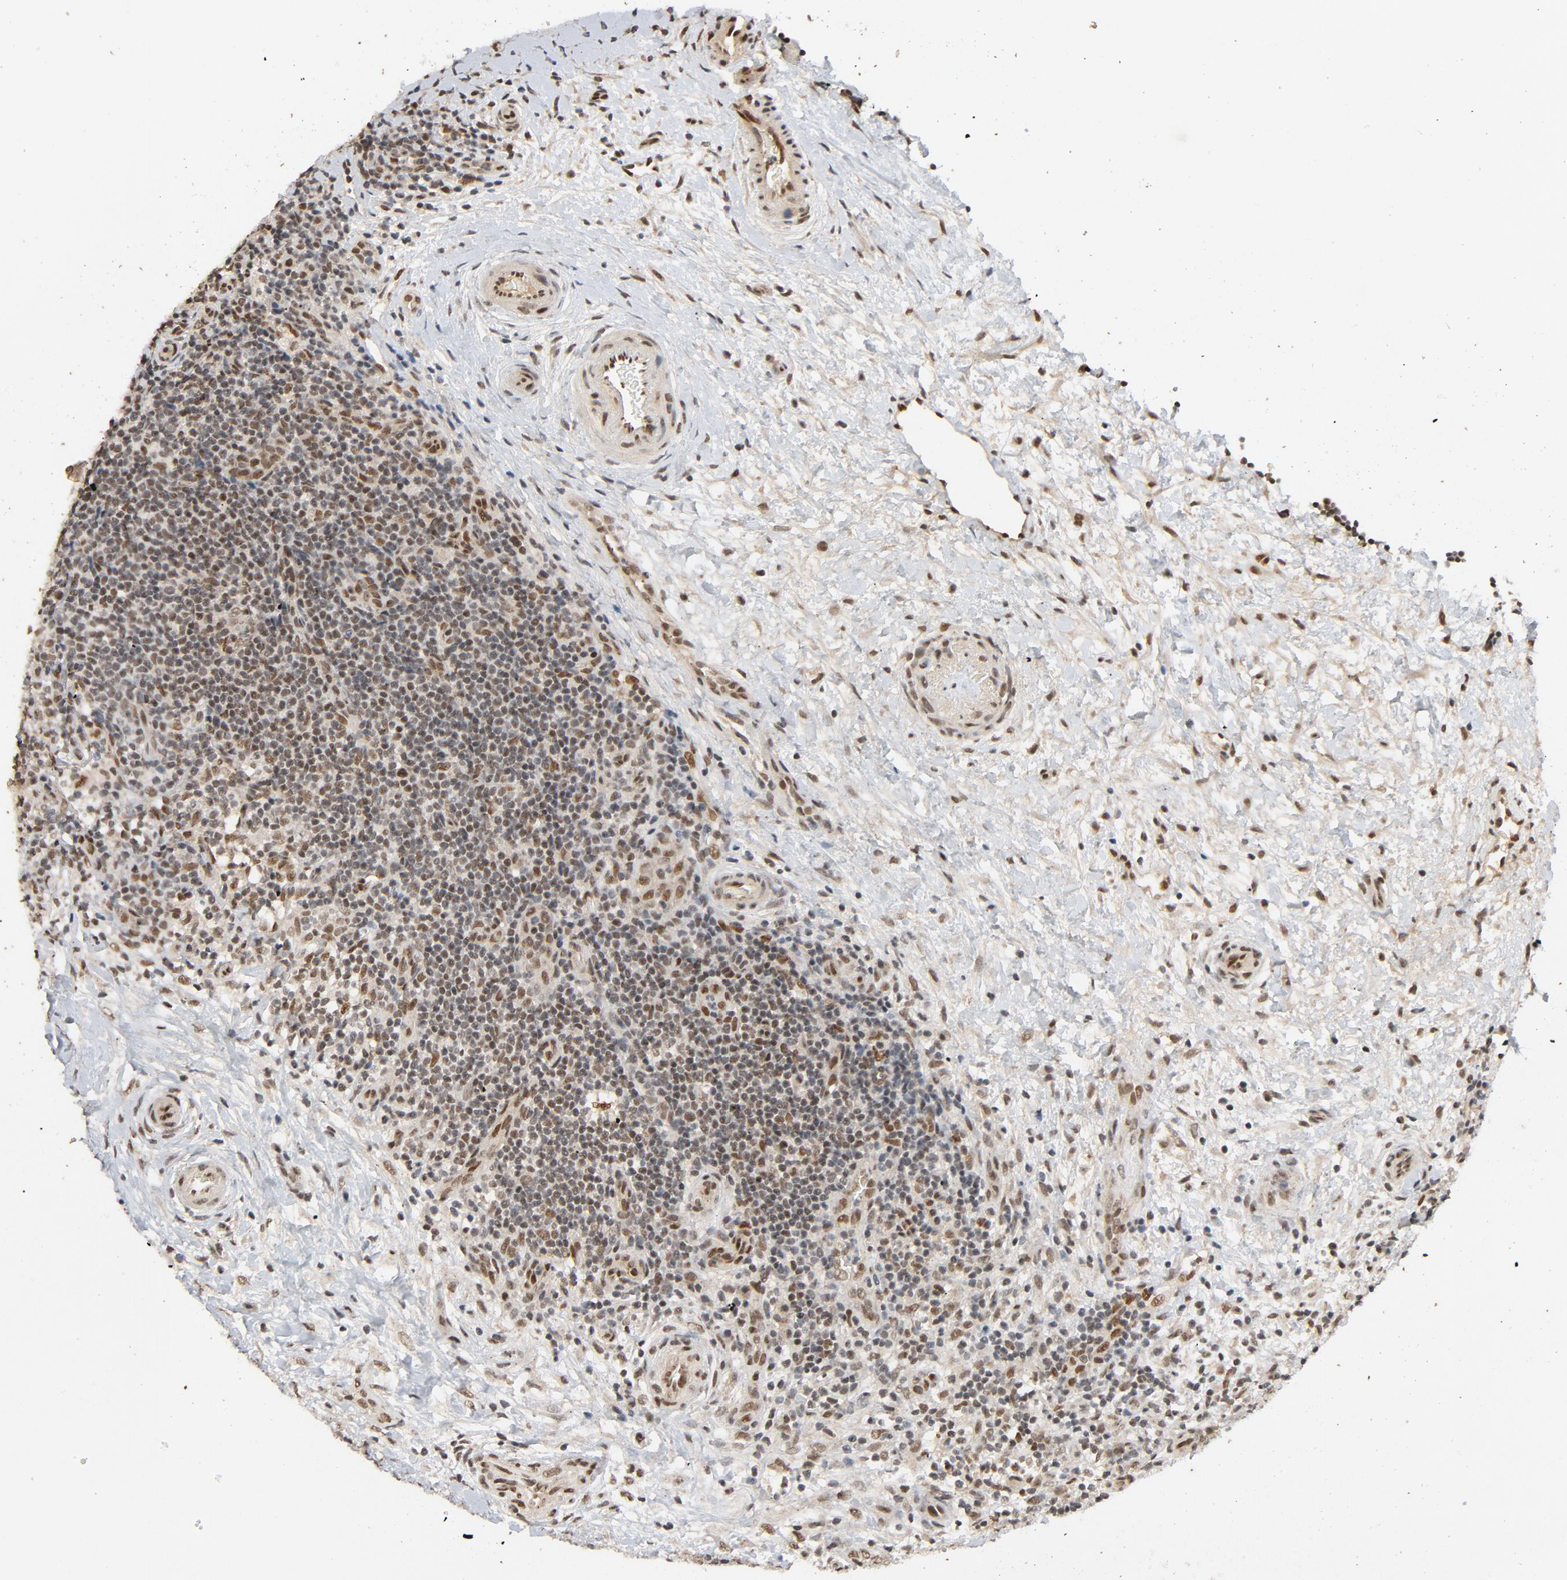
{"staining": {"intensity": "moderate", "quantity": ">75%", "location": "nuclear"}, "tissue": "lymphoma", "cell_type": "Tumor cells", "image_type": "cancer", "snomed": [{"axis": "morphology", "description": "Malignant lymphoma, non-Hodgkin's type, Low grade"}, {"axis": "topography", "description": "Lymph node"}], "caption": "Protein expression analysis of lymphoma shows moderate nuclear expression in approximately >75% of tumor cells.", "gene": "SMARCD1", "patient": {"sex": "female", "age": 76}}